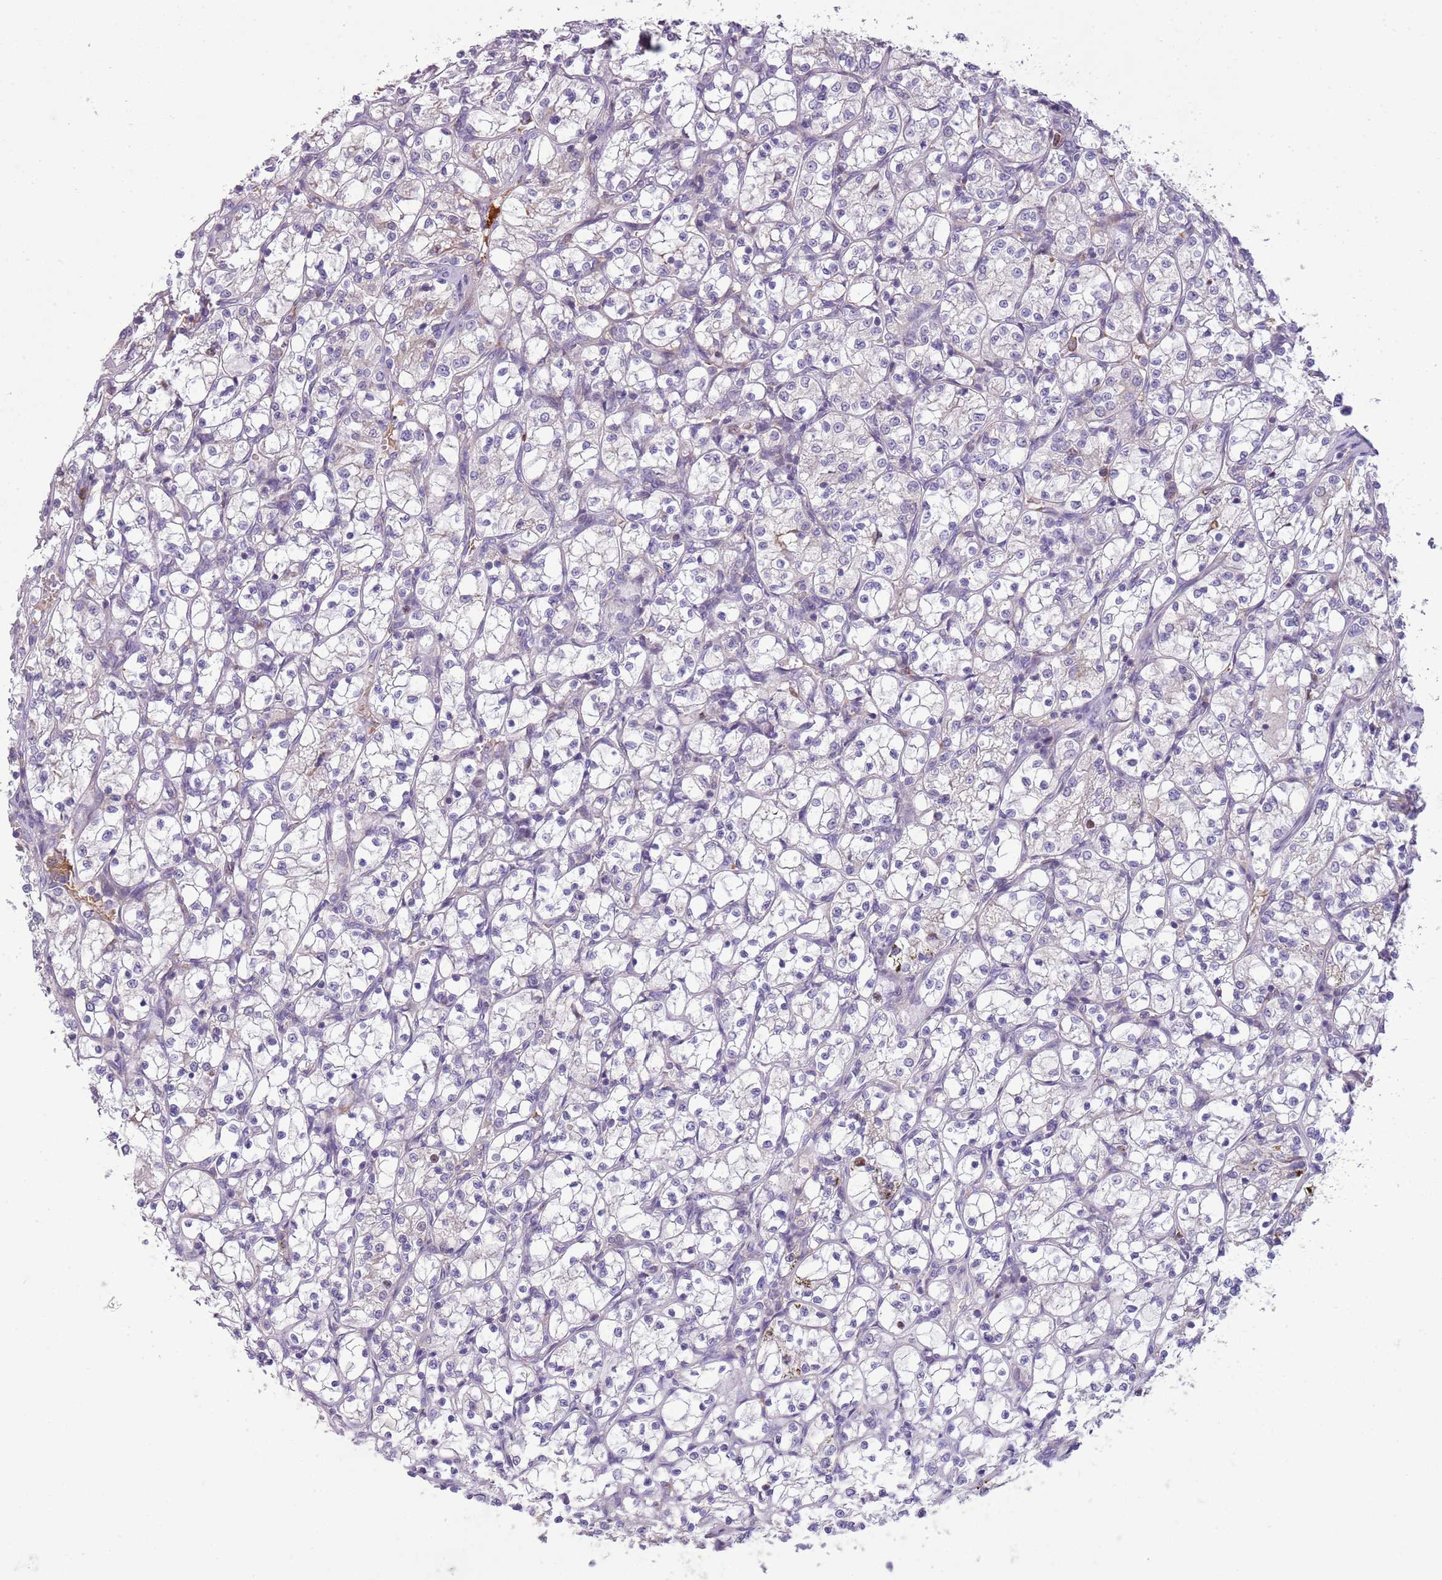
{"staining": {"intensity": "negative", "quantity": "none", "location": "none"}, "tissue": "renal cancer", "cell_type": "Tumor cells", "image_type": "cancer", "snomed": [{"axis": "morphology", "description": "Adenocarcinoma, NOS"}, {"axis": "topography", "description": "Kidney"}], "caption": "IHC photomicrograph of adenocarcinoma (renal) stained for a protein (brown), which demonstrates no staining in tumor cells.", "gene": "SCAMP5", "patient": {"sex": "female", "age": 69}}